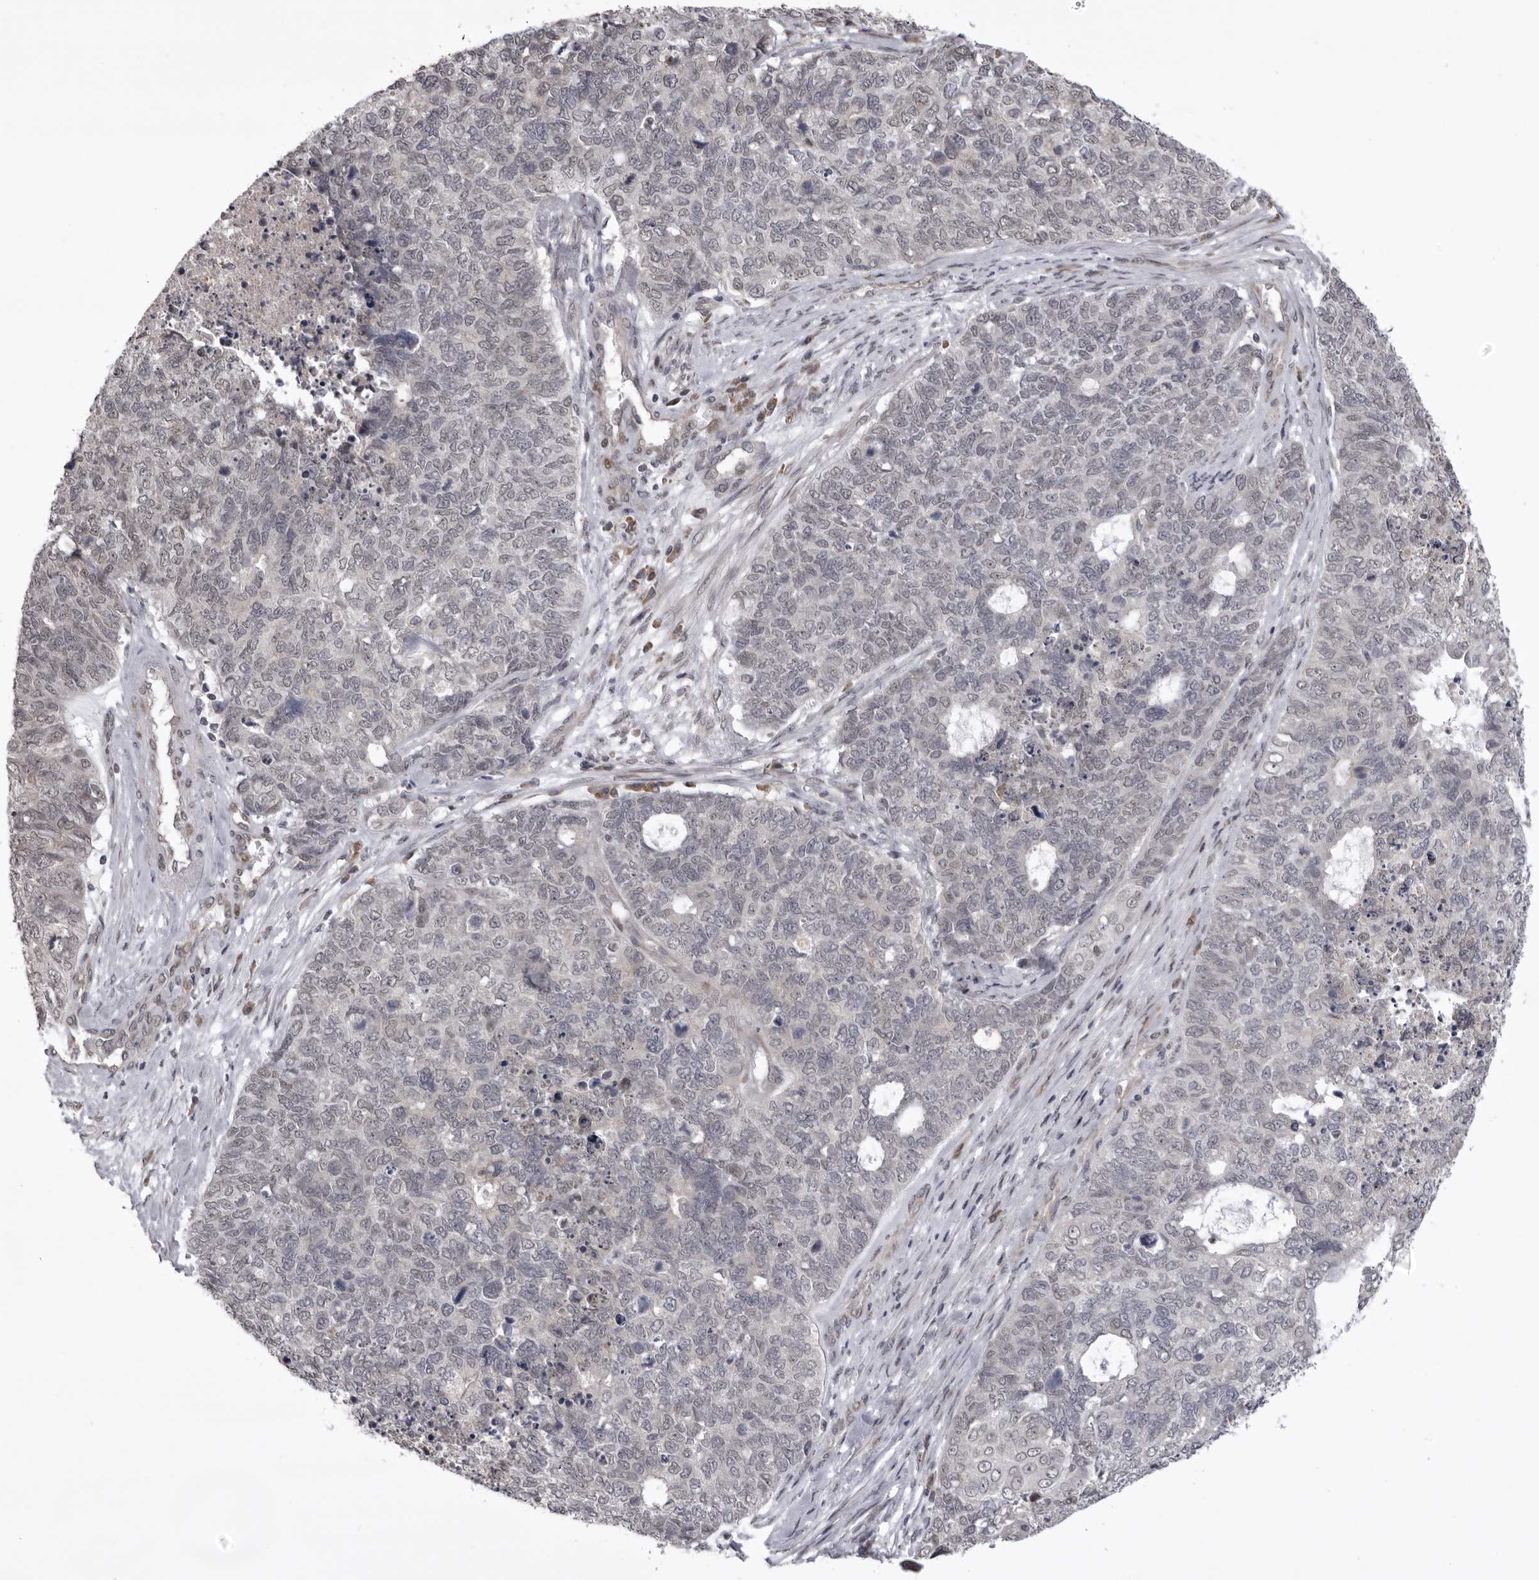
{"staining": {"intensity": "negative", "quantity": "none", "location": "none"}, "tissue": "cervical cancer", "cell_type": "Tumor cells", "image_type": "cancer", "snomed": [{"axis": "morphology", "description": "Squamous cell carcinoma, NOS"}, {"axis": "topography", "description": "Cervix"}], "caption": "Micrograph shows no protein positivity in tumor cells of cervical cancer tissue.", "gene": "C1orf109", "patient": {"sex": "female", "age": 63}}